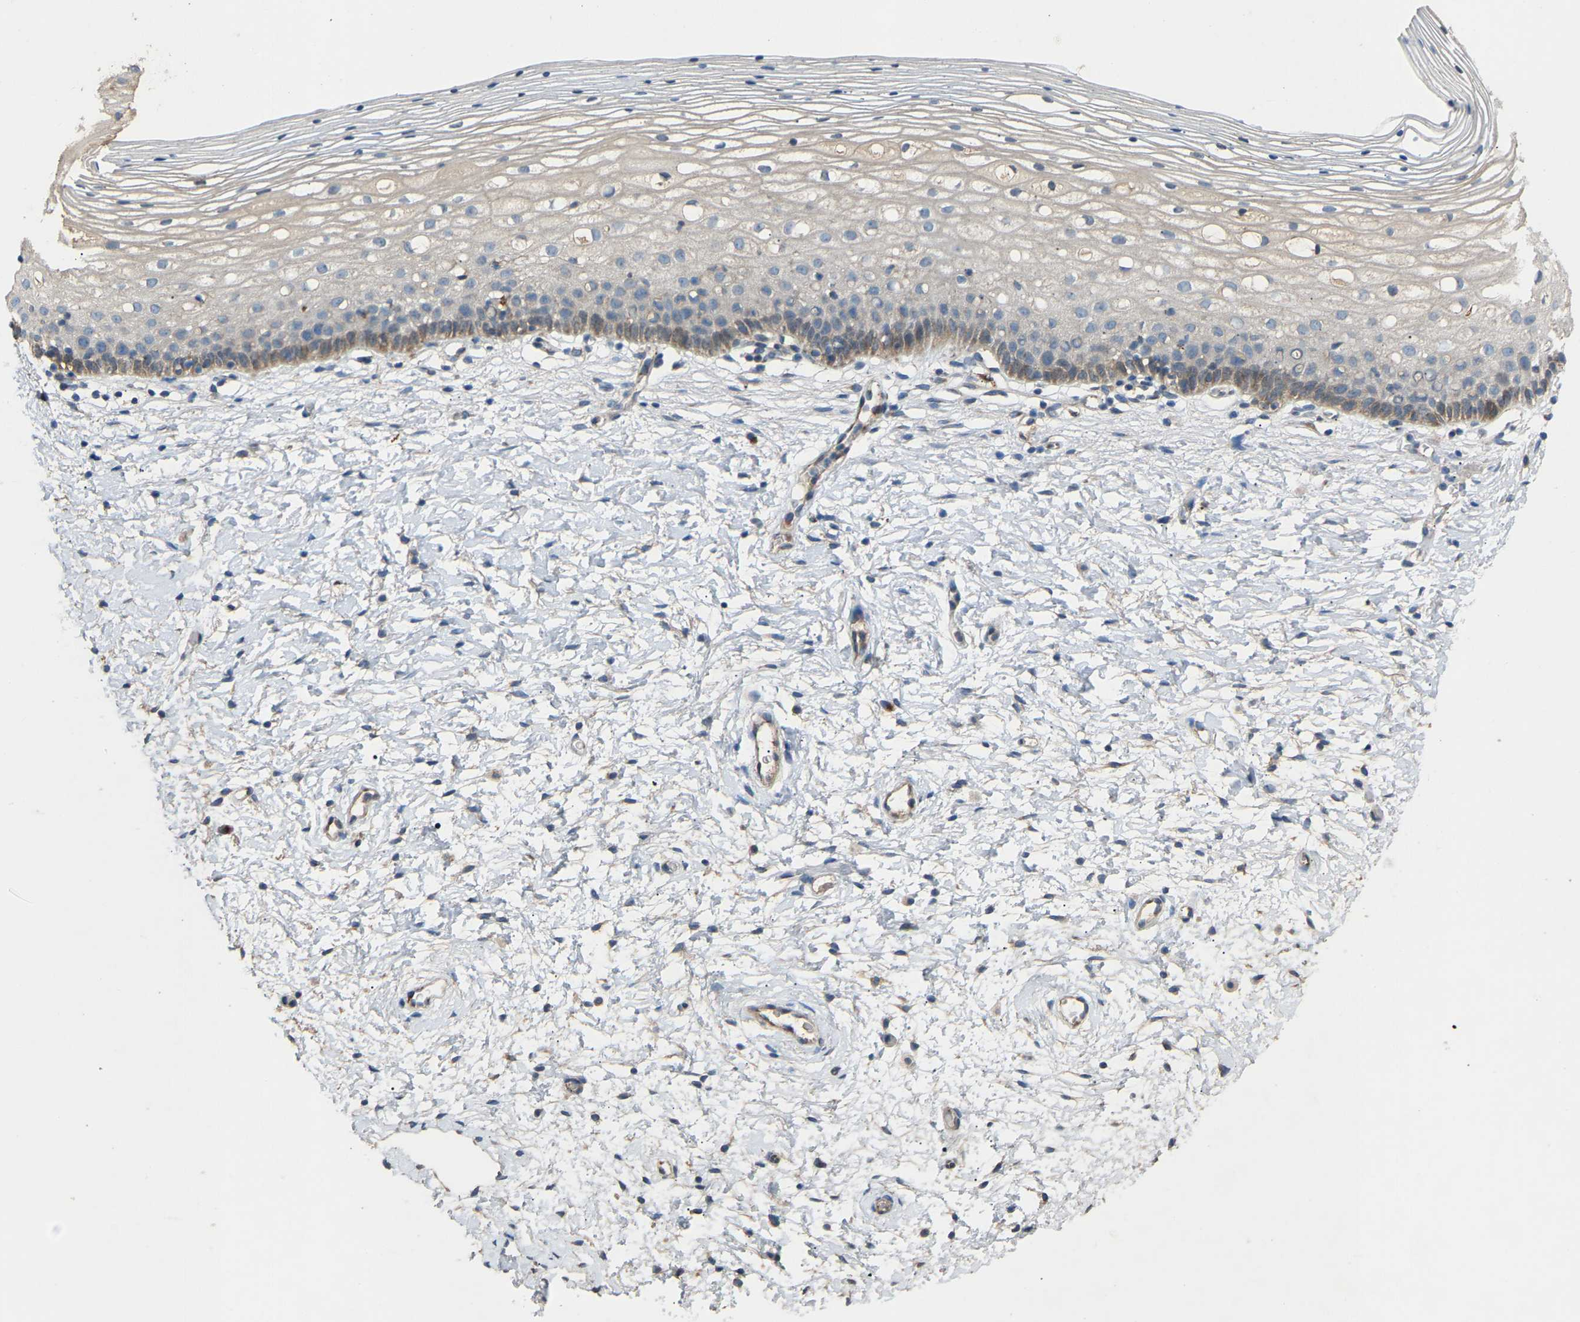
{"staining": {"intensity": "weak", "quantity": "<25%", "location": "cytoplasmic/membranous"}, "tissue": "cervix", "cell_type": "Glandular cells", "image_type": "normal", "snomed": [{"axis": "morphology", "description": "Normal tissue, NOS"}, {"axis": "topography", "description": "Cervix"}], "caption": "DAB immunohistochemical staining of benign cervix demonstrates no significant positivity in glandular cells.", "gene": "RGP1", "patient": {"sex": "female", "age": 72}}